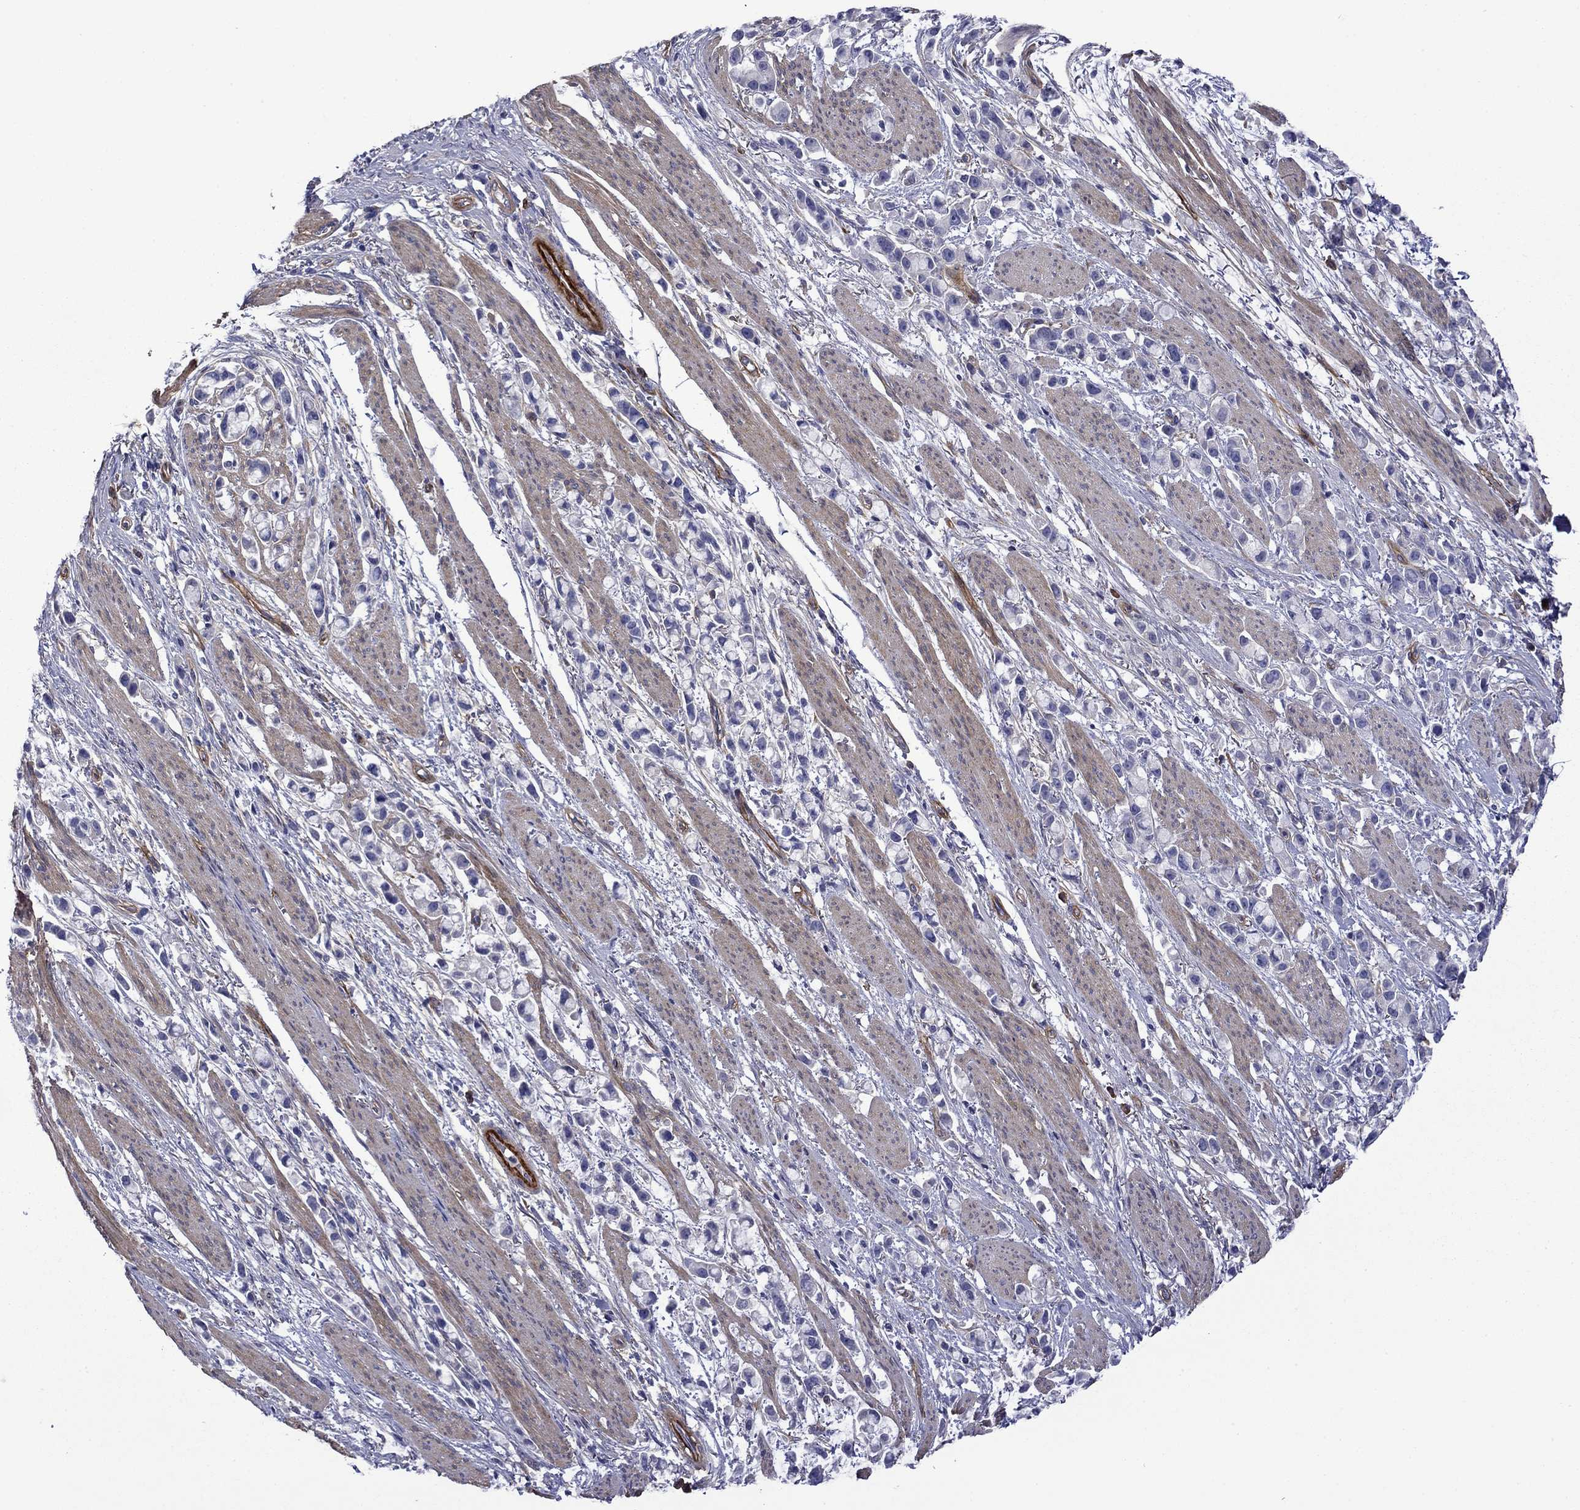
{"staining": {"intensity": "negative", "quantity": "none", "location": "none"}, "tissue": "stomach cancer", "cell_type": "Tumor cells", "image_type": "cancer", "snomed": [{"axis": "morphology", "description": "Adenocarcinoma, NOS"}, {"axis": "topography", "description": "Stomach"}], "caption": "High magnification brightfield microscopy of stomach cancer (adenocarcinoma) stained with DAB (brown) and counterstained with hematoxylin (blue): tumor cells show no significant positivity.", "gene": "HSPG2", "patient": {"sex": "female", "age": 81}}